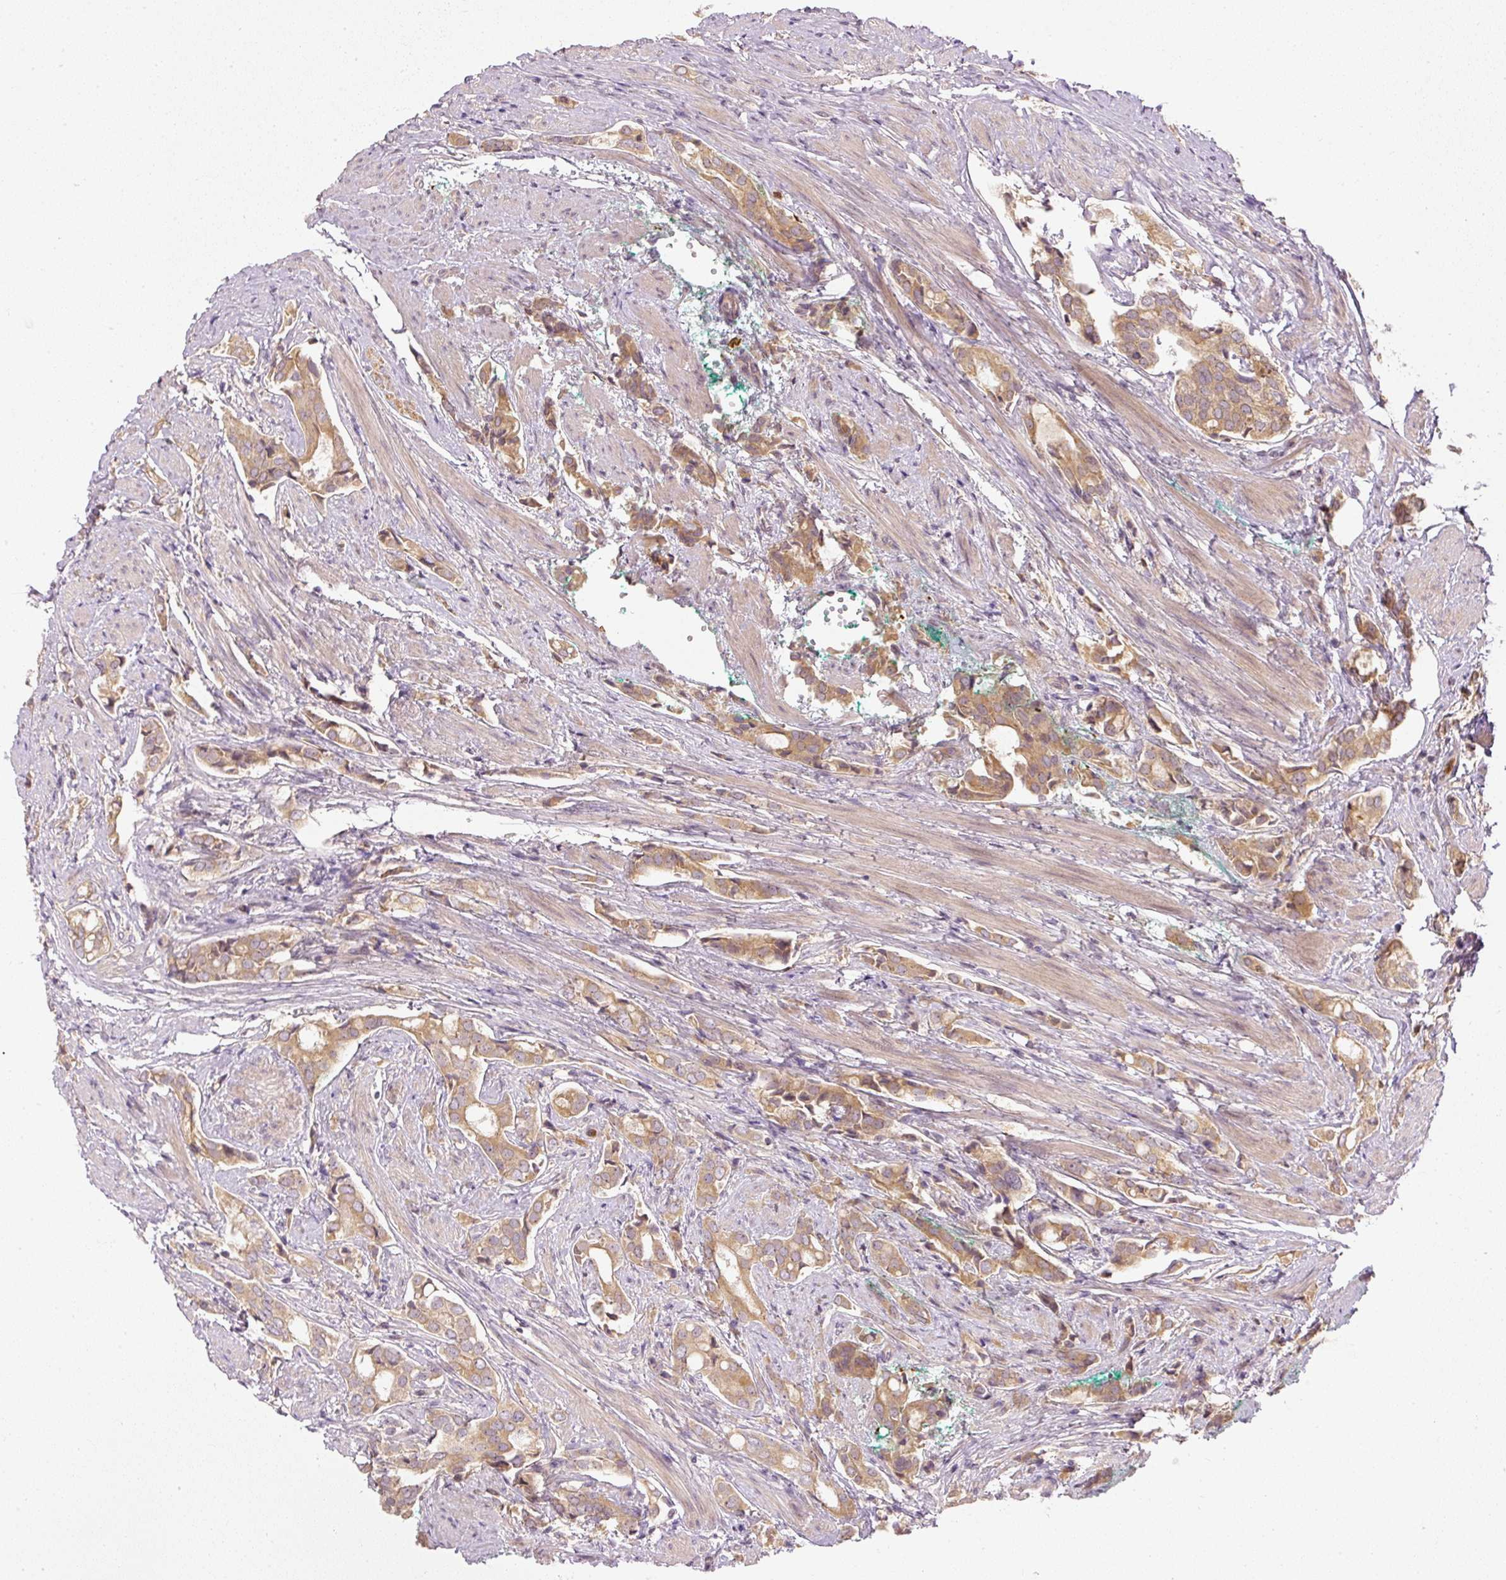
{"staining": {"intensity": "moderate", "quantity": ">75%", "location": "cytoplasmic/membranous"}, "tissue": "prostate cancer", "cell_type": "Tumor cells", "image_type": "cancer", "snomed": [{"axis": "morphology", "description": "Adenocarcinoma, High grade"}, {"axis": "topography", "description": "Prostate"}], "caption": "A medium amount of moderate cytoplasmic/membranous expression is appreciated in approximately >75% of tumor cells in adenocarcinoma (high-grade) (prostate) tissue.", "gene": "CTTNBP2", "patient": {"sex": "male", "age": 71}}